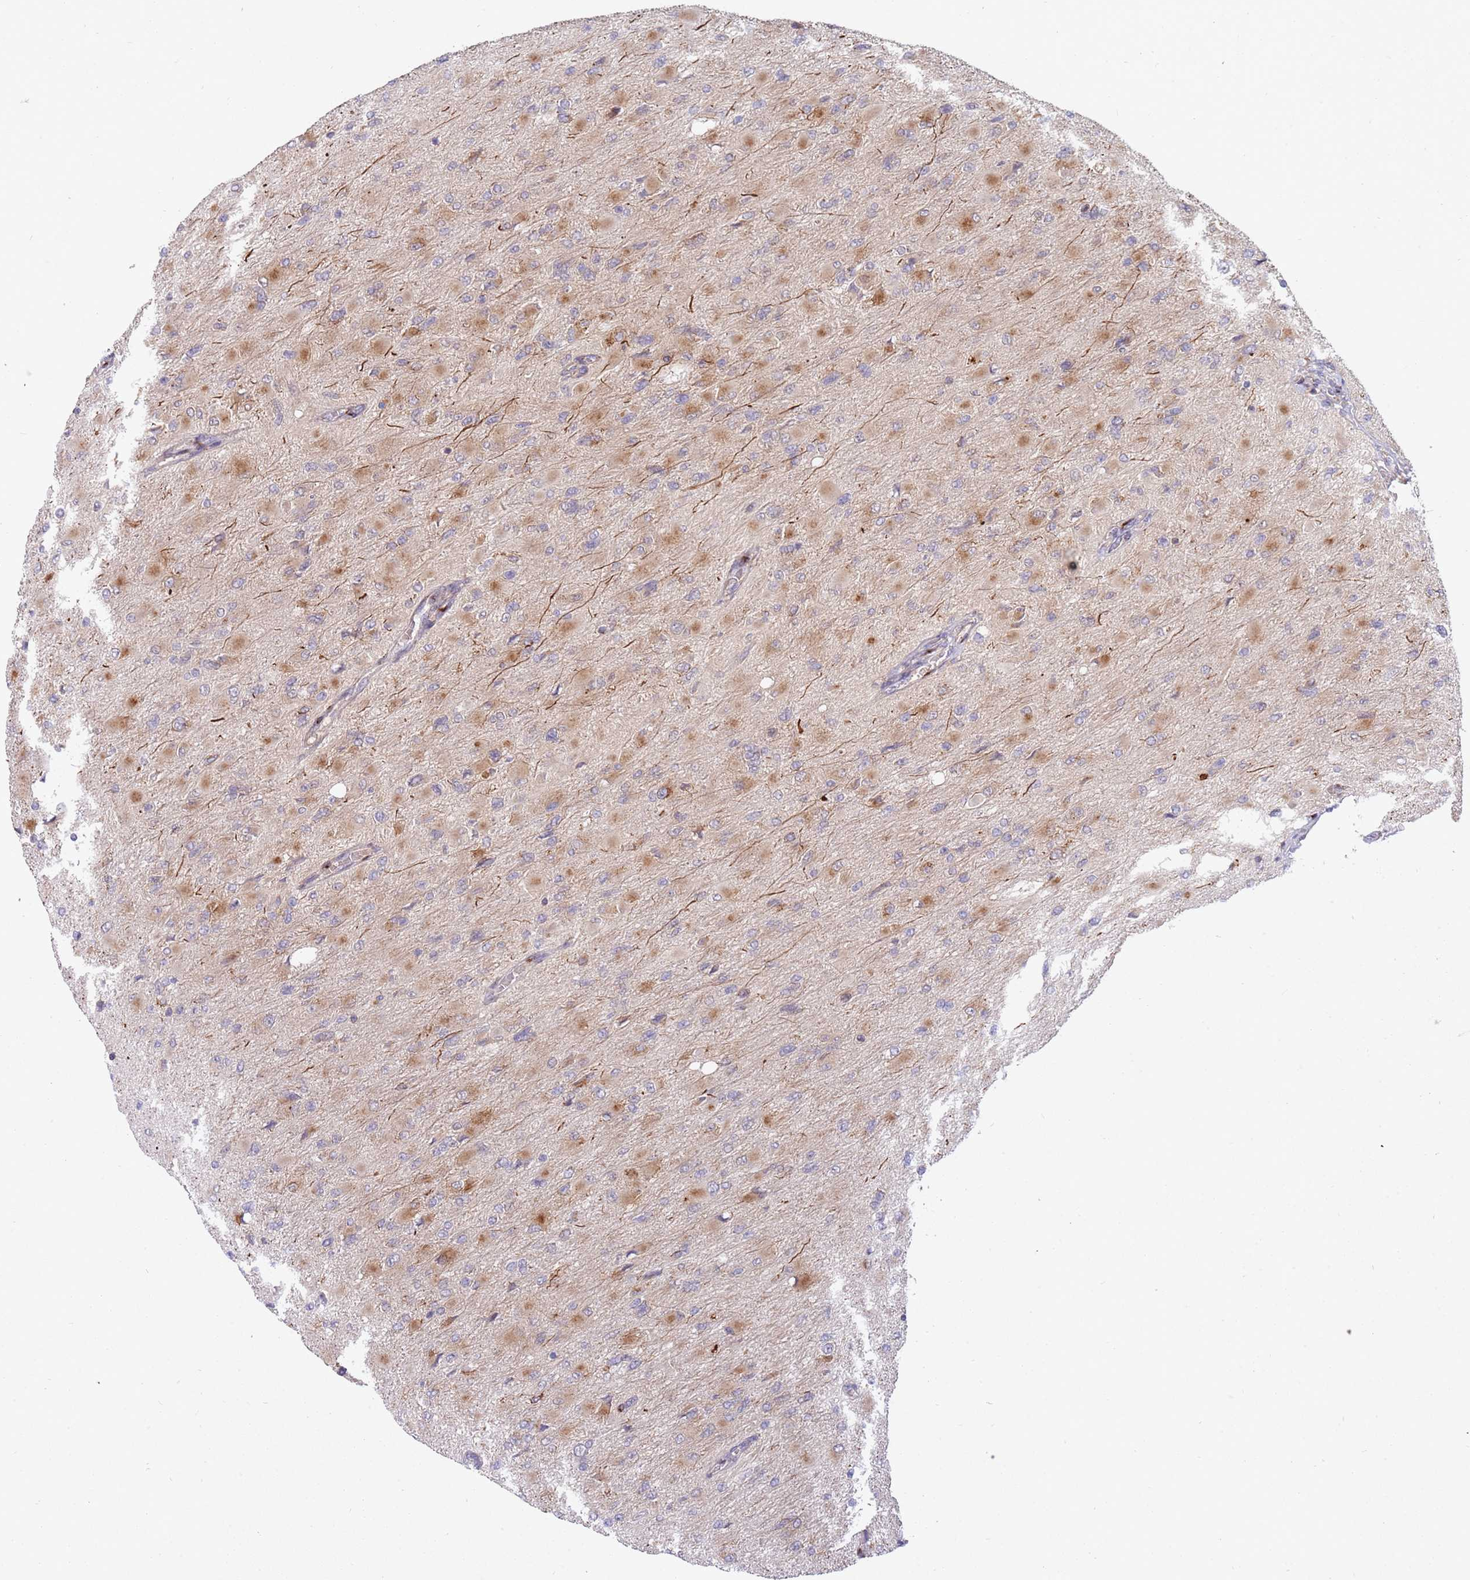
{"staining": {"intensity": "moderate", "quantity": "25%-75%", "location": "cytoplasmic/membranous"}, "tissue": "glioma", "cell_type": "Tumor cells", "image_type": "cancer", "snomed": [{"axis": "morphology", "description": "Glioma, malignant, High grade"}, {"axis": "topography", "description": "Cerebral cortex"}], "caption": "Moderate cytoplasmic/membranous protein expression is identified in about 25%-75% of tumor cells in malignant glioma (high-grade).", "gene": "BTBD7", "patient": {"sex": "female", "age": 36}}